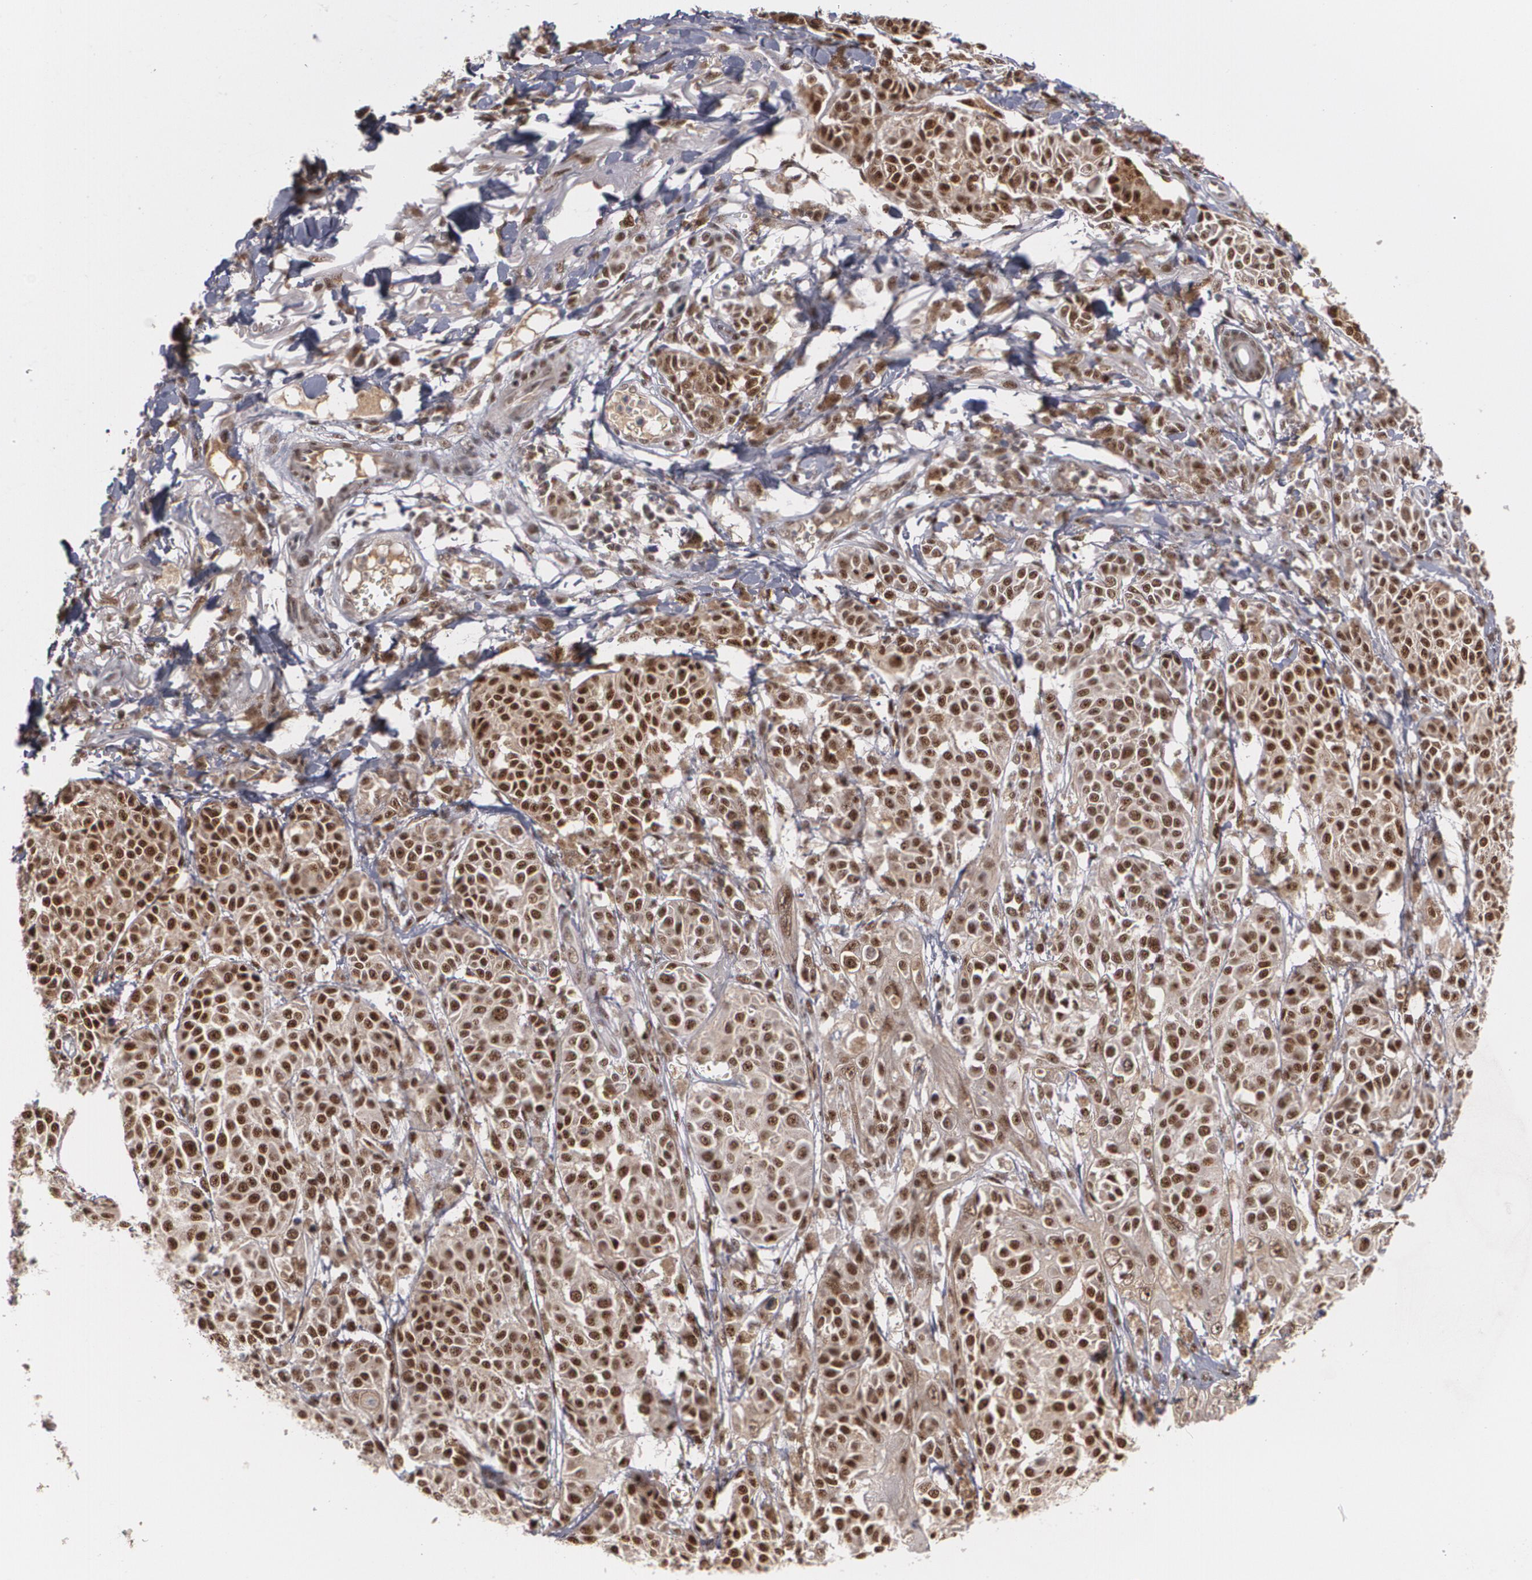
{"staining": {"intensity": "strong", "quantity": ">75%", "location": "cytoplasmic/membranous,nuclear"}, "tissue": "melanoma", "cell_type": "Tumor cells", "image_type": "cancer", "snomed": [{"axis": "morphology", "description": "Malignant melanoma, NOS"}, {"axis": "topography", "description": "Skin"}], "caption": "DAB (3,3'-diaminobenzidine) immunohistochemical staining of melanoma exhibits strong cytoplasmic/membranous and nuclear protein staining in about >75% of tumor cells.", "gene": "ZNF234", "patient": {"sex": "male", "age": 76}}